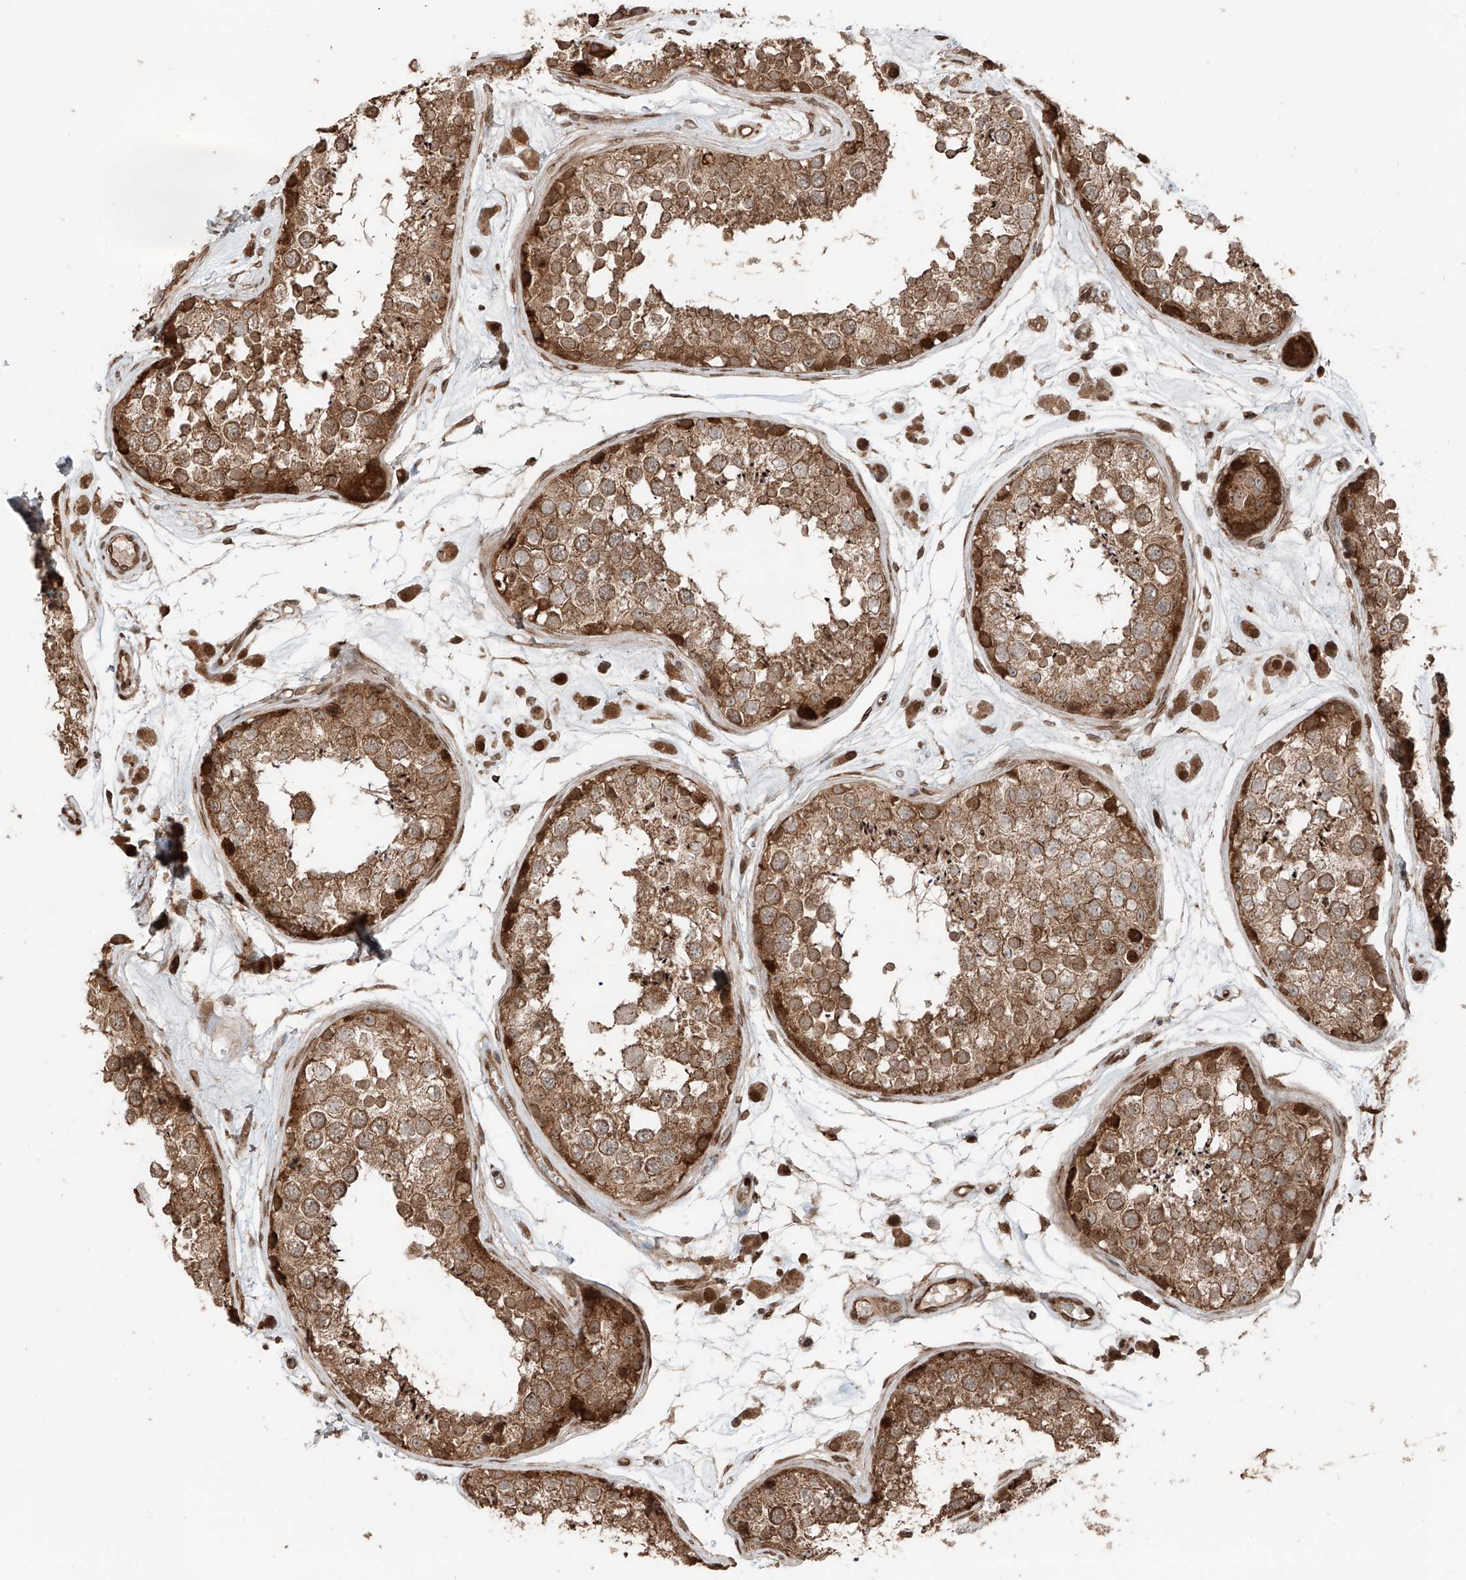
{"staining": {"intensity": "moderate", "quantity": ">75%", "location": "cytoplasmic/membranous"}, "tissue": "testis", "cell_type": "Cells in seminiferous ducts", "image_type": "normal", "snomed": [{"axis": "morphology", "description": "Normal tissue, NOS"}, {"axis": "topography", "description": "Testis"}], "caption": "Brown immunohistochemical staining in normal testis shows moderate cytoplasmic/membranous staining in approximately >75% of cells in seminiferous ducts. Nuclei are stained in blue.", "gene": "CEP162", "patient": {"sex": "male", "age": 25}}